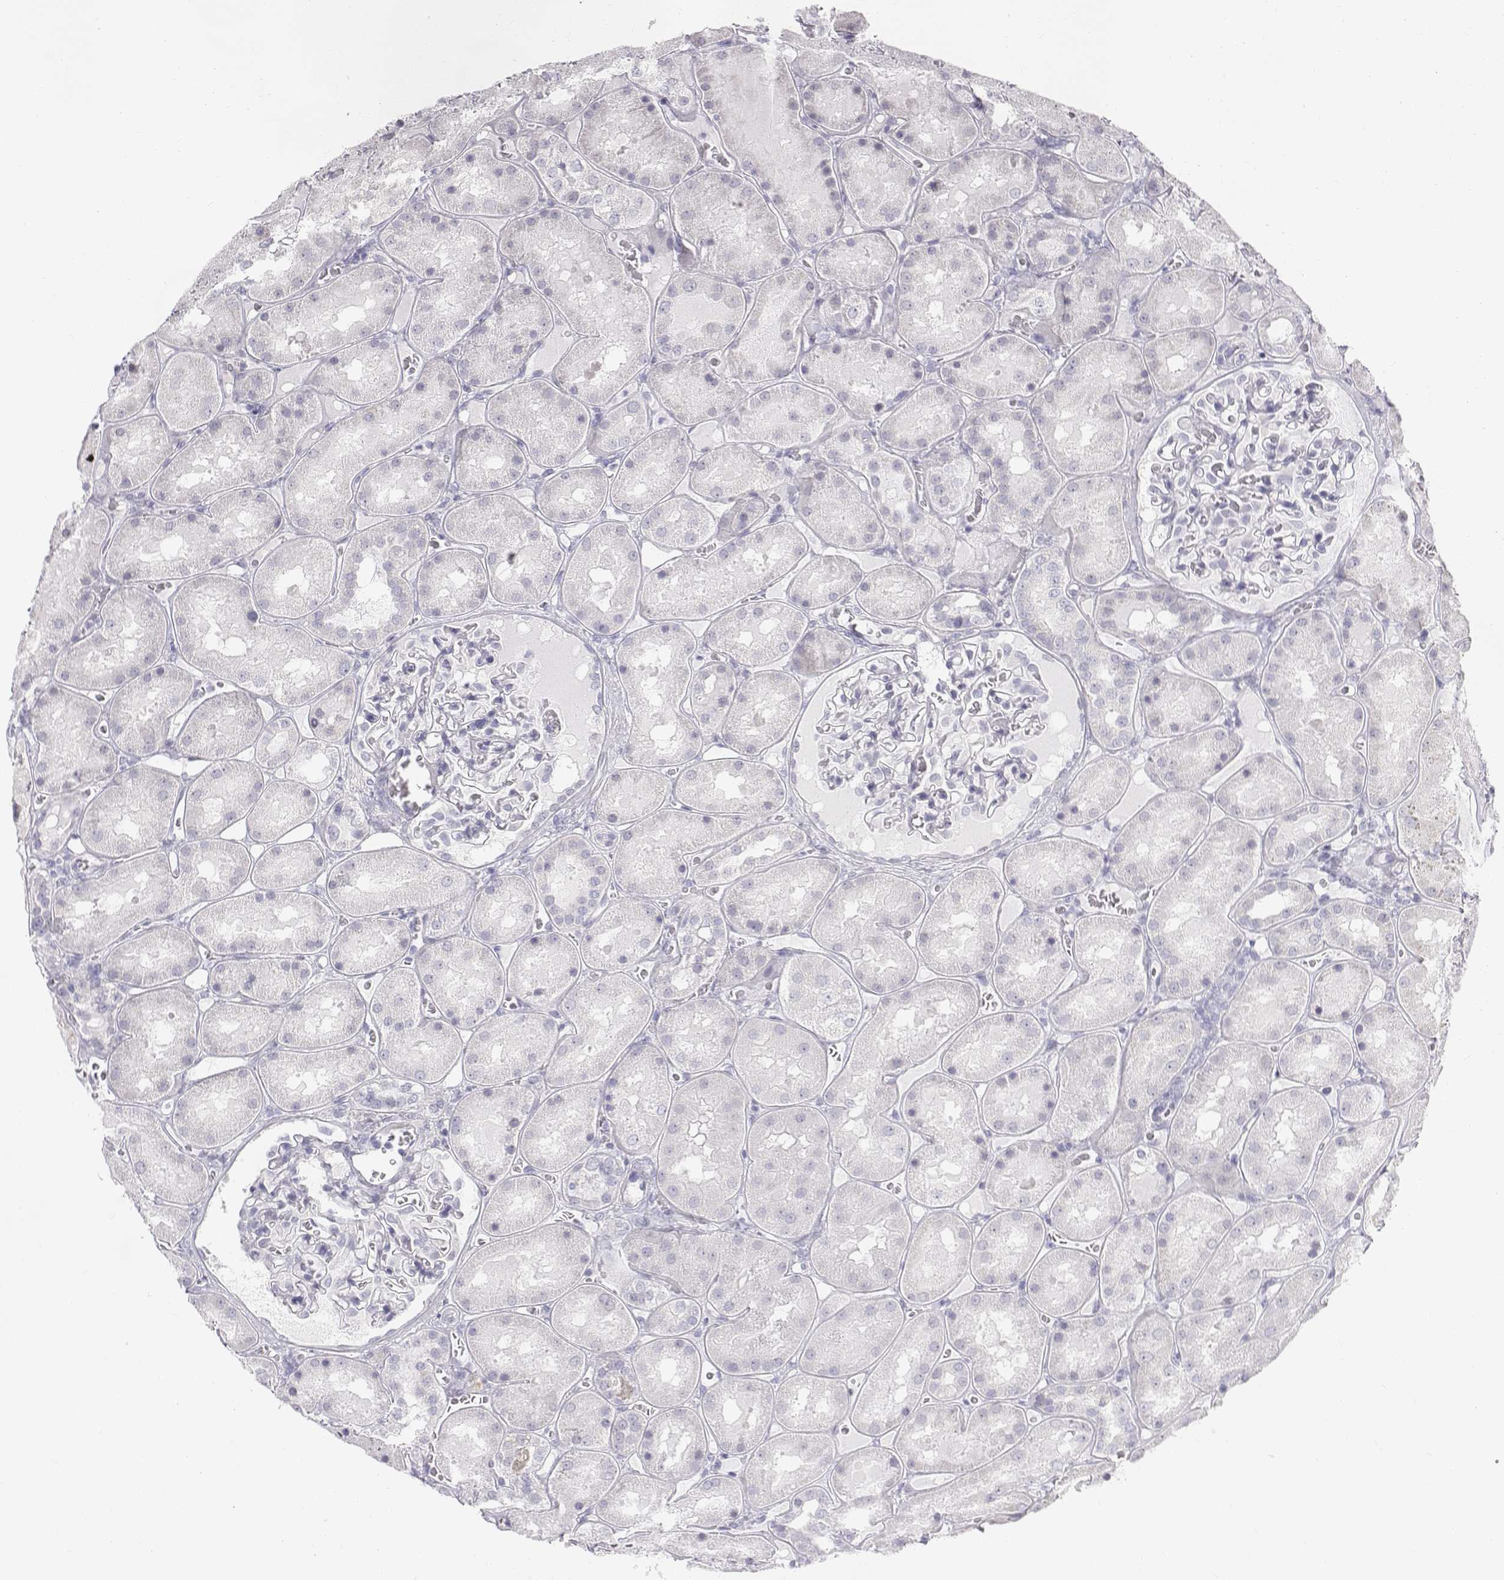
{"staining": {"intensity": "negative", "quantity": "none", "location": "none"}, "tissue": "kidney", "cell_type": "Cells in glomeruli", "image_type": "normal", "snomed": [{"axis": "morphology", "description": "Normal tissue, NOS"}, {"axis": "topography", "description": "Kidney"}], "caption": "Protein analysis of normal kidney displays no significant expression in cells in glomeruli.", "gene": "PENK", "patient": {"sex": "male", "age": 73}}